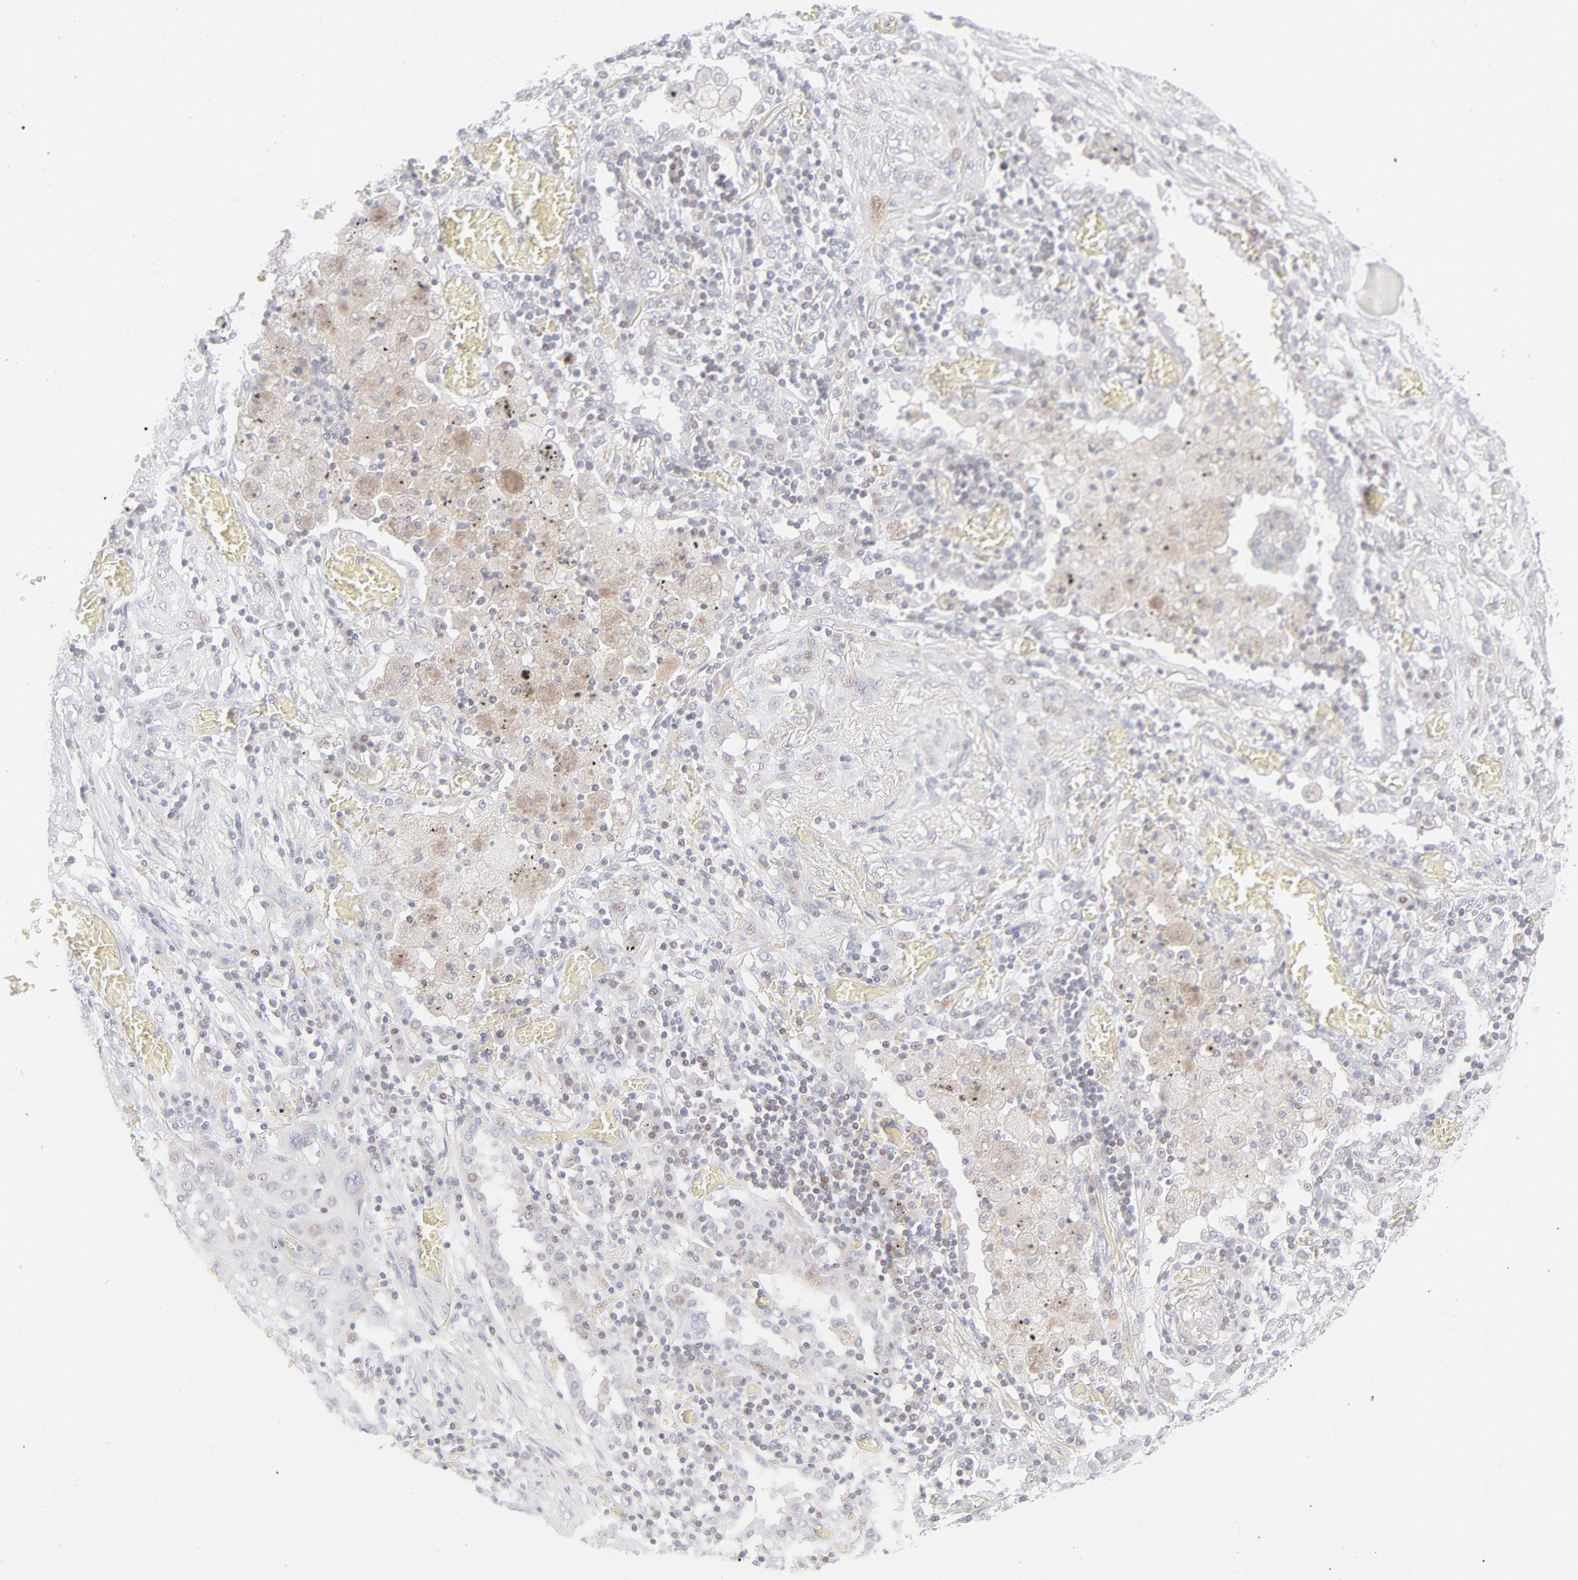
{"staining": {"intensity": "weak", "quantity": "<25%", "location": "cytoplasmic/membranous,nuclear"}, "tissue": "lung cancer", "cell_type": "Tumor cells", "image_type": "cancer", "snomed": [{"axis": "morphology", "description": "Squamous cell carcinoma, NOS"}, {"axis": "topography", "description": "Lung"}], "caption": "The histopathology image exhibits no significant staining in tumor cells of lung cancer.", "gene": "PRKCB", "patient": {"sex": "female", "age": 47}}